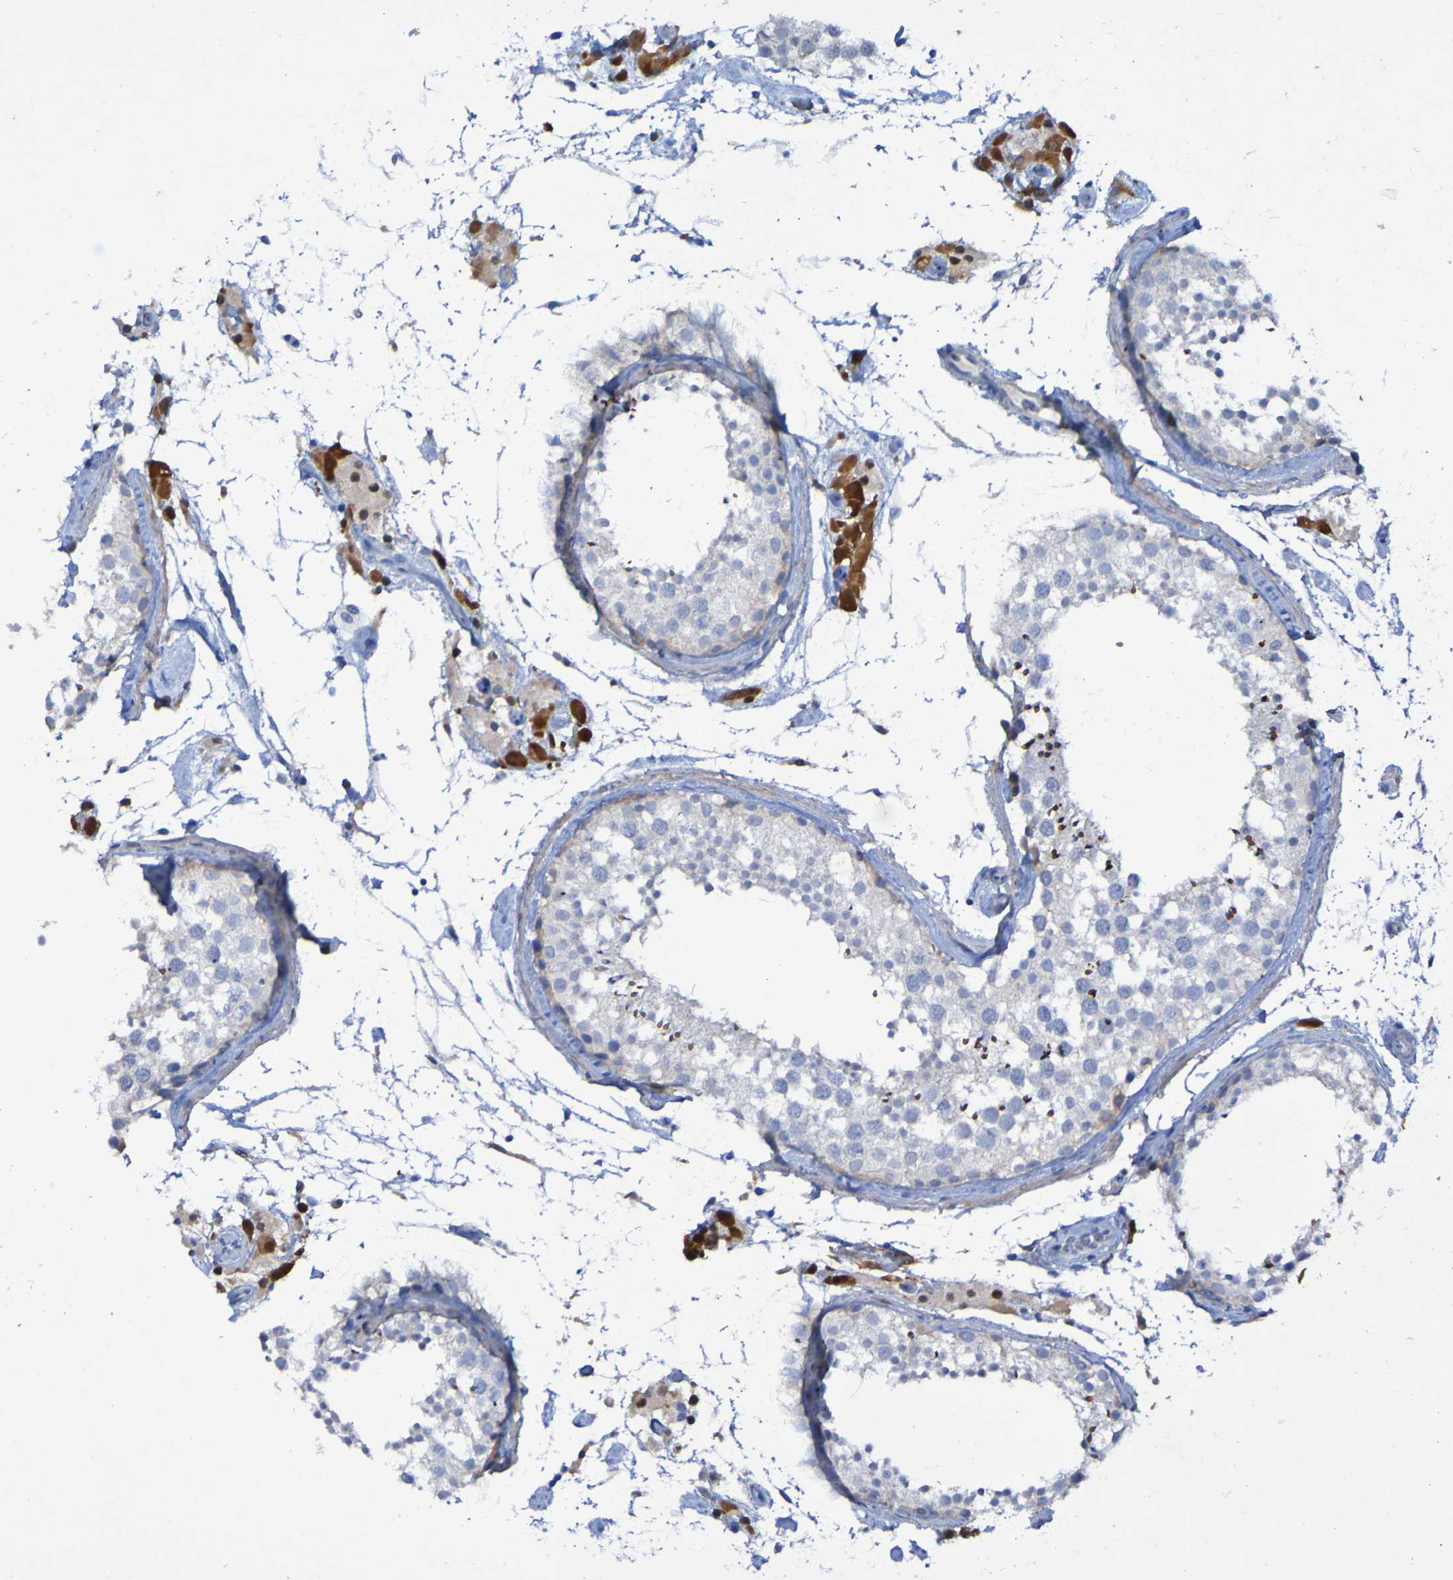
{"staining": {"intensity": "weak", "quantity": ">75%", "location": "cytoplasmic/membranous"}, "tissue": "testis", "cell_type": "Cells in seminiferous ducts", "image_type": "normal", "snomed": [{"axis": "morphology", "description": "Normal tissue, NOS"}, {"axis": "topography", "description": "Testis"}], "caption": "This is a micrograph of immunohistochemistry staining of normal testis, which shows weak staining in the cytoplasmic/membranous of cells in seminiferous ducts.", "gene": "MPPE1", "patient": {"sex": "male", "age": 46}}